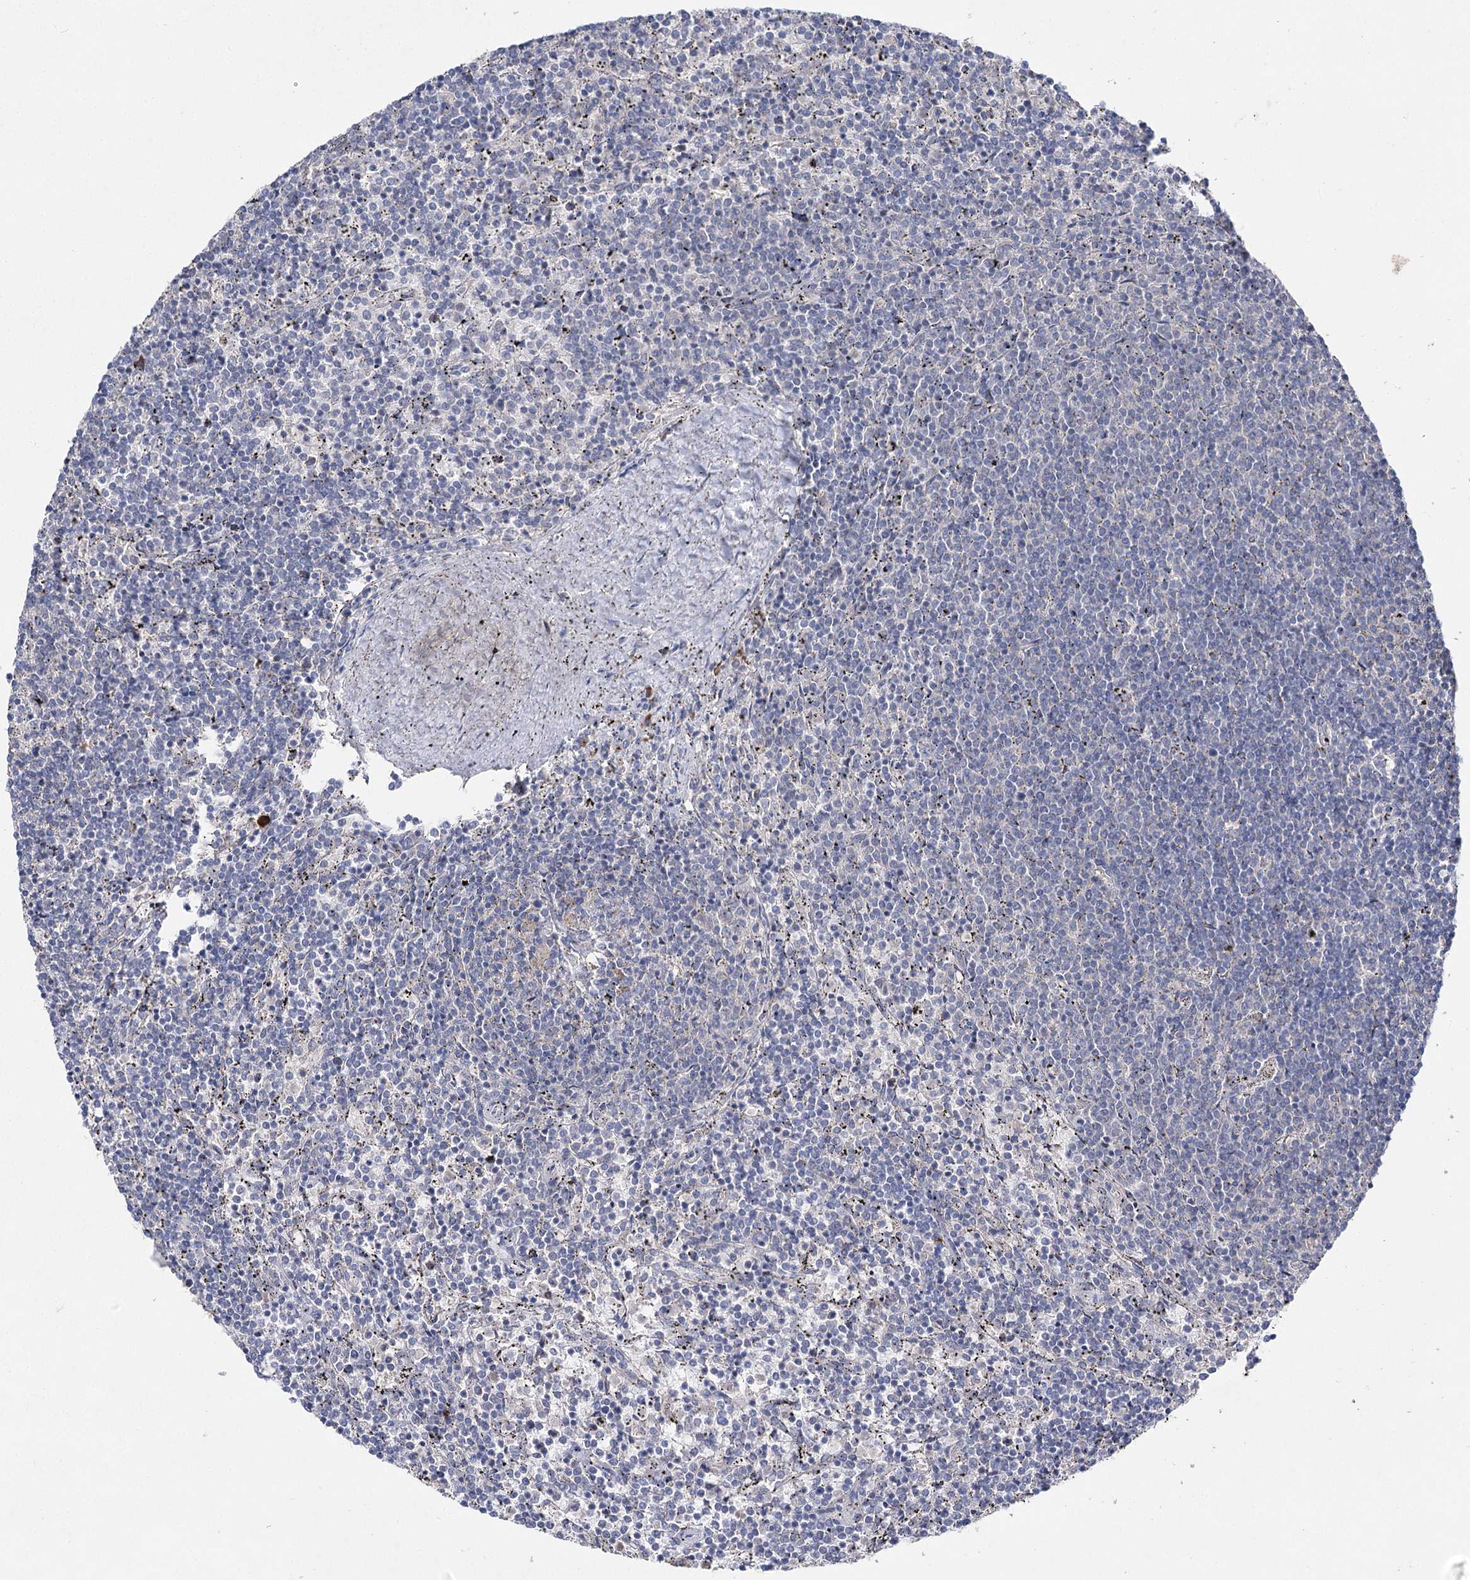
{"staining": {"intensity": "negative", "quantity": "none", "location": "none"}, "tissue": "lymphoma", "cell_type": "Tumor cells", "image_type": "cancer", "snomed": [{"axis": "morphology", "description": "Malignant lymphoma, non-Hodgkin's type, Low grade"}, {"axis": "topography", "description": "Spleen"}], "caption": "A photomicrograph of low-grade malignant lymphoma, non-Hodgkin's type stained for a protein demonstrates no brown staining in tumor cells. (Stains: DAB (3,3'-diaminobenzidine) immunohistochemistry (IHC) with hematoxylin counter stain, Microscopy: brightfield microscopy at high magnification).", "gene": "IL1RAP", "patient": {"sex": "female", "age": 50}}